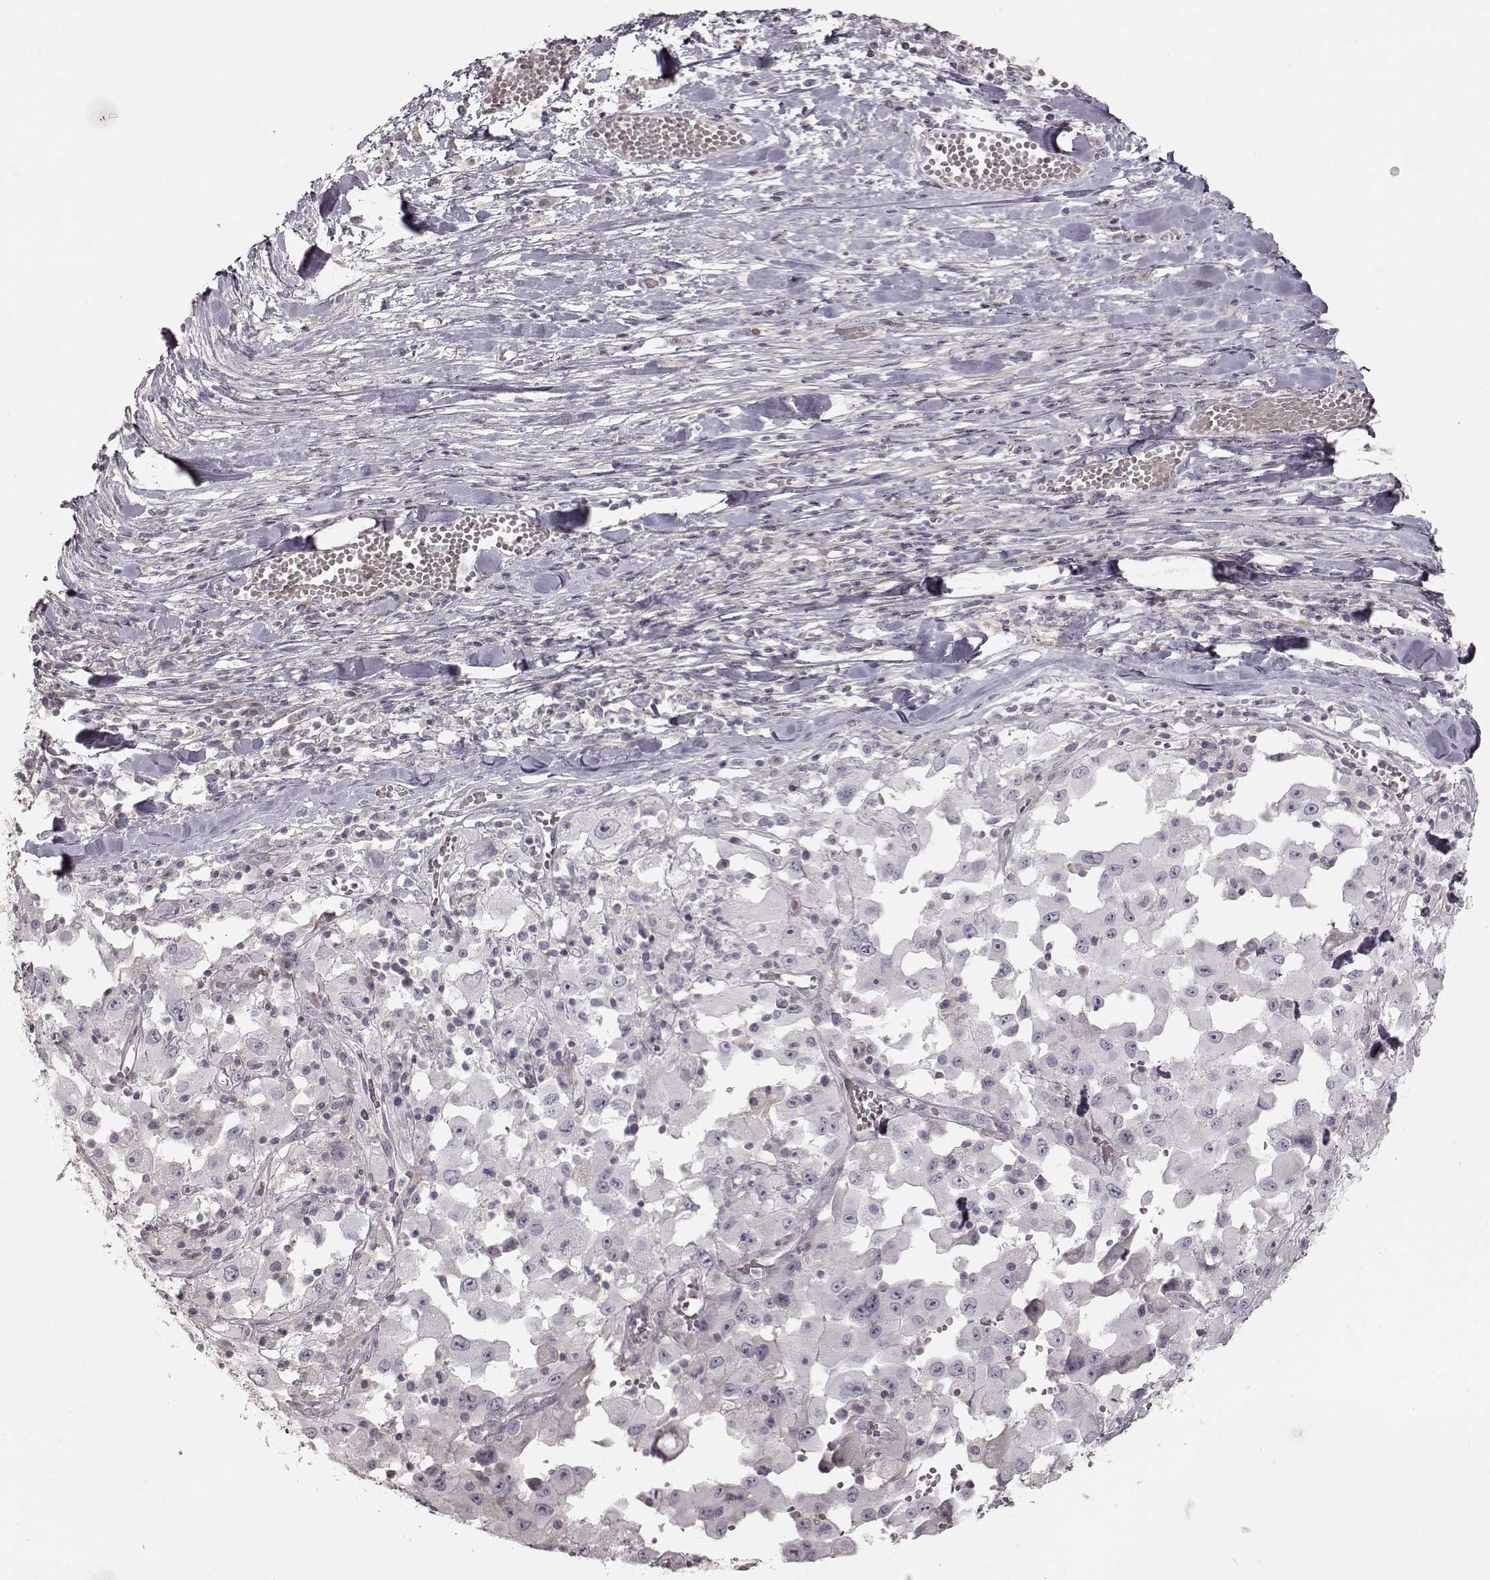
{"staining": {"intensity": "negative", "quantity": "none", "location": "none"}, "tissue": "melanoma", "cell_type": "Tumor cells", "image_type": "cancer", "snomed": [{"axis": "morphology", "description": "Malignant melanoma, Metastatic site"}, {"axis": "topography", "description": "Lymph node"}], "caption": "Immunohistochemistry (IHC) histopathology image of malignant melanoma (metastatic site) stained for a protein (brown), which exhibits no staining in tumor cells. (Immunohistochemistry, brightfield microscopy, high magnification).", "gene": "PRLHR", "patient": {"sex": "male", "age": 50}}